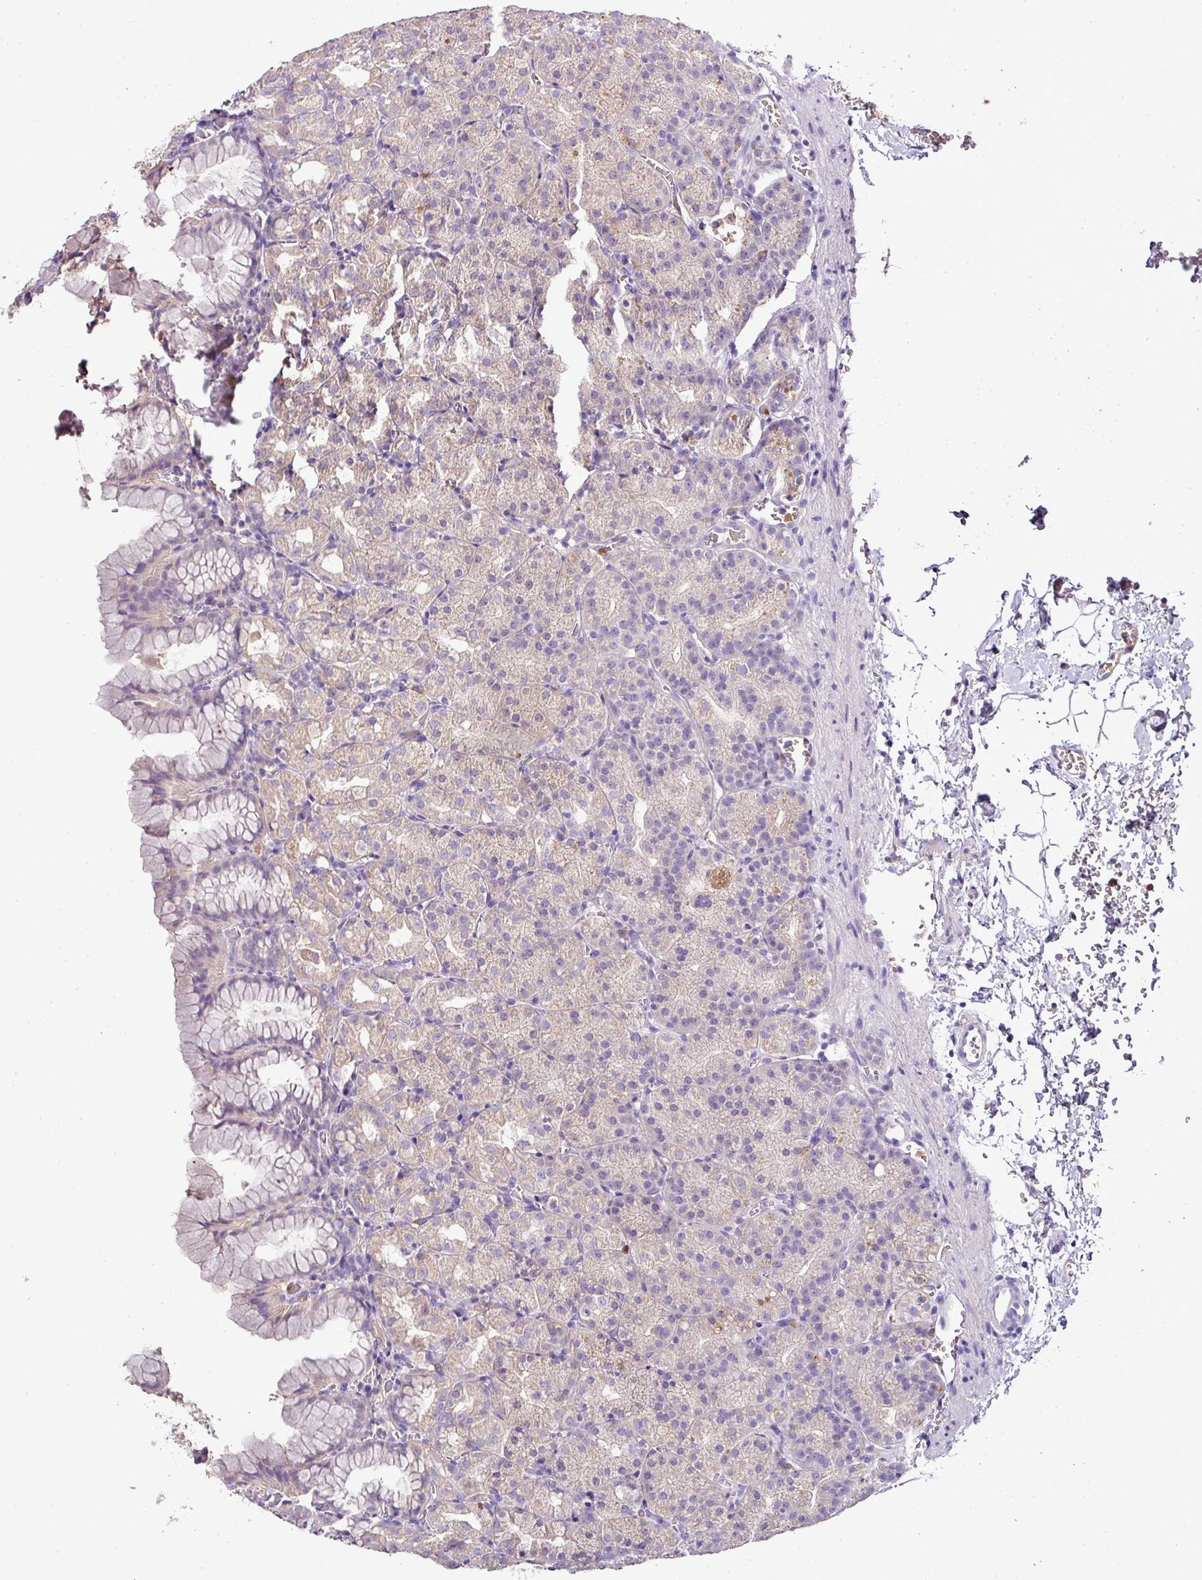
{"staining": {"intensity": "weak", "quantity": ">75%", "location": "cytoplasmic/membranous"}, "tissue": "stomach", "cell_type": "Glandular cells", "image_type": "normal", "snomed": [{"axis": "morphology", "description": "Normal tissue, NOS"}, {"axis": "topography", "description": "Stomach, upper"}], "caption": "Protein staining by immunohistochemistry (IHC) shows weak cytoplasmic/membranous positivity in approximately >75% of glandular cells in unremarkable stomach.", "gene": "CAB39L", "patient": {"sex": "female", "age": 81}}